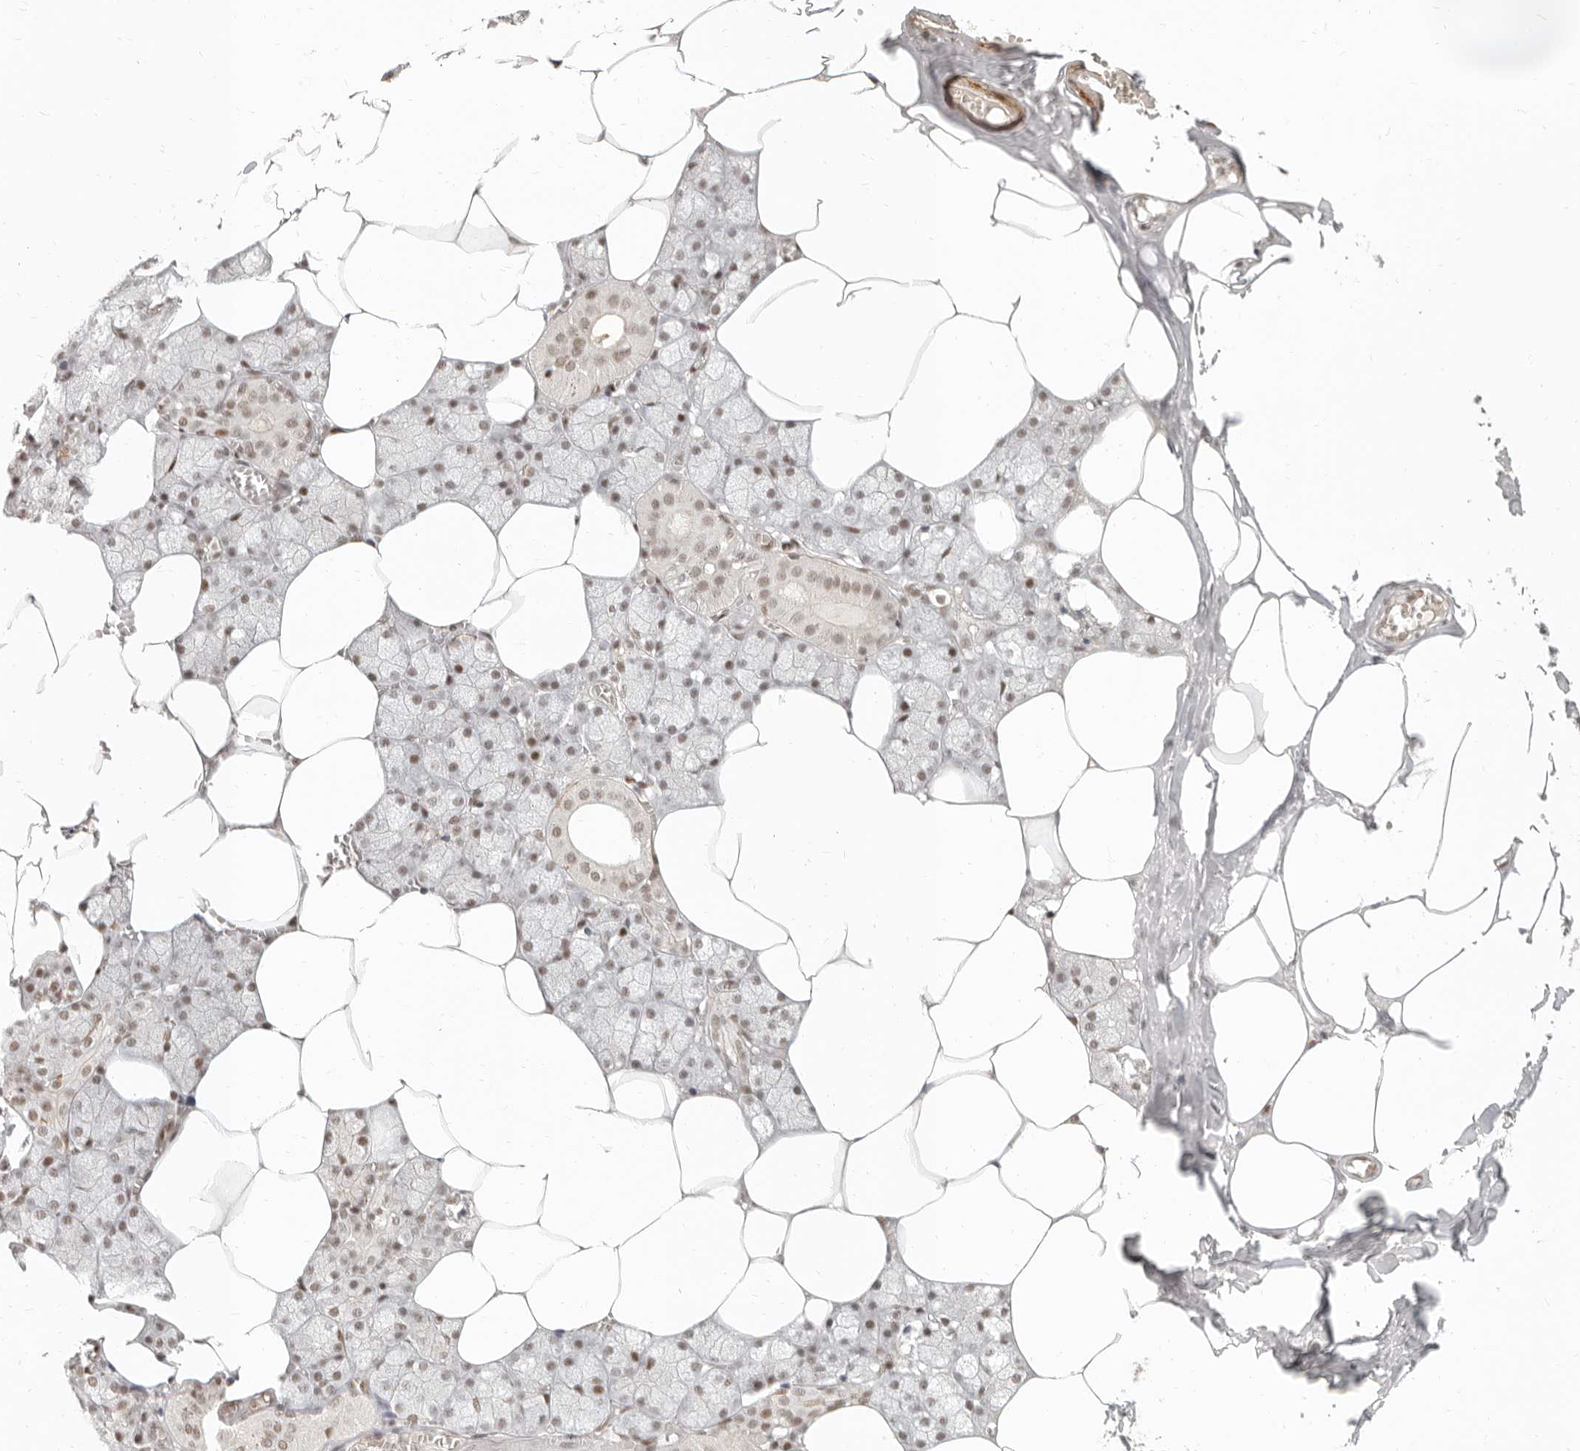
{"staining": {"intensity": "moderate", "quantity": ">75%", "location": "nuclear"}, "tissue": "salivary gland", "cell_type": "Glandular cells", "image_type": "normal", "snomed": [{"axis": "morphology", "description": "Normal tissue, NOS"}, {"axis": "topography", "description": "Salivary gland"}], "caption": "Glandular cells reveal moderate nuclear staining in approximately >75% of cells in unremarkable salivary gland.", "gene": "GABPA", "patient": {"sex": "male", "age": 62}}